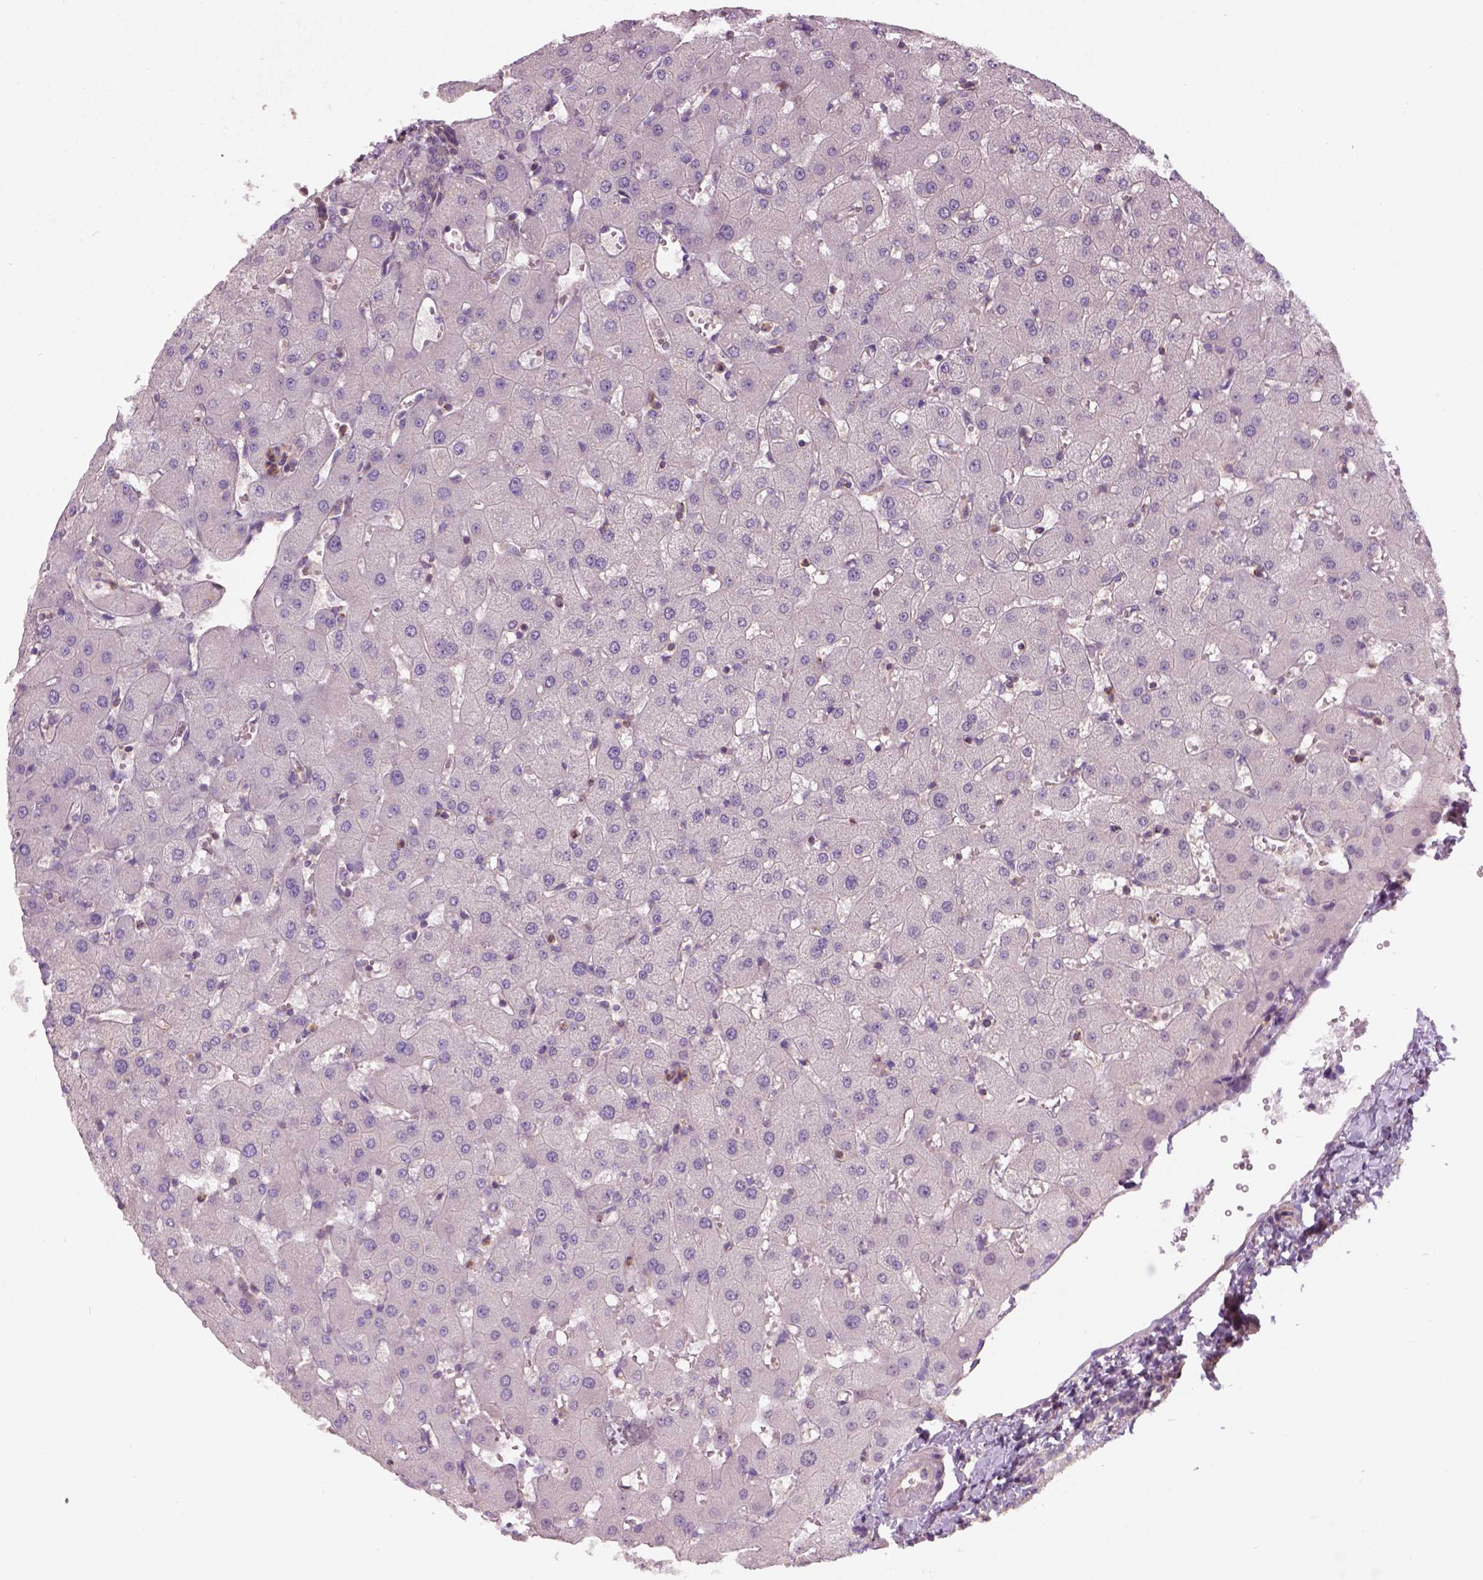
{"staining": {"intensity": "weak", "quantity": "25%-75%", "location": "cytoplasmic/membranous"}, "tissue": "liver", "cell_type": "Cholangiocytes", "image_type": "normal", "snomed": [{"axis": "morphology", "description": "Normal tissue, NOS"}, {"axis": "topography", "description": "Liver"}], "caption": "Cholangiocytes show weak cytoplasmic/membranous positivity in about 25%-75% of cells in unremarkable liver.", "gene": "CRACR2A", "patient": {"sex": "female", "age": 63}}